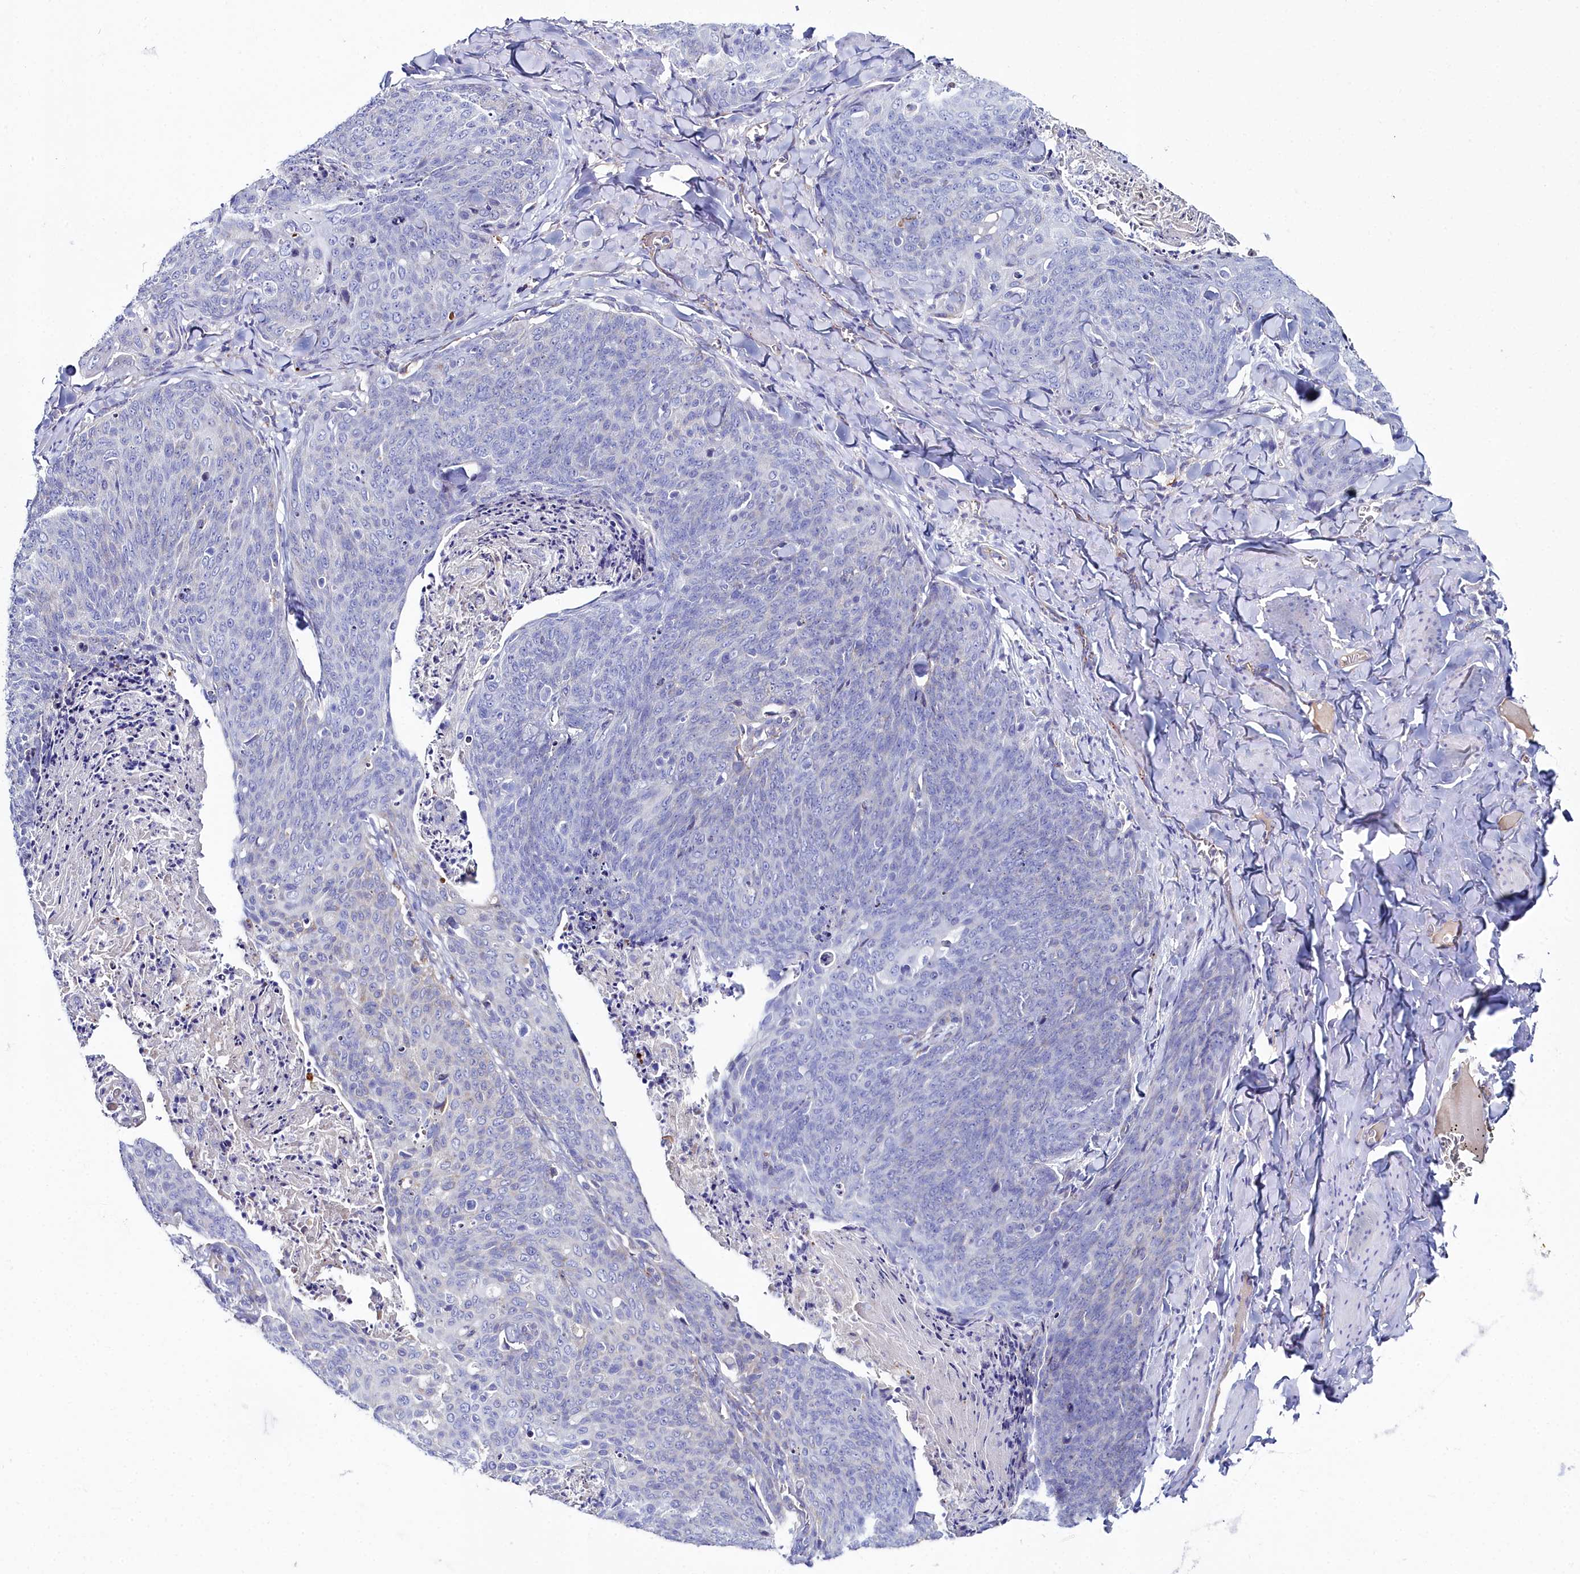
{"staining": {"intensity": "negative", "quantity": "none", "location": "none"}, "tissue": "skin cancer", "cell_type": "Tumor cells", "image_type": "cancer", "snomed": [{"axis": "morphology", "description": "Squamous cell carcinoma, NOS"}, {"axis": "topography", "description": "Skin"}, {"axis": "topography", "description": "Vulva"}], "caption": "IHC image of neoplastic tissue: human skin squamous cell carcinoma stained with DAB shows no significant protein expression in tumor cells.", "gene": "SLC49A3", "patient": {"sex": "female", "age": 85}}